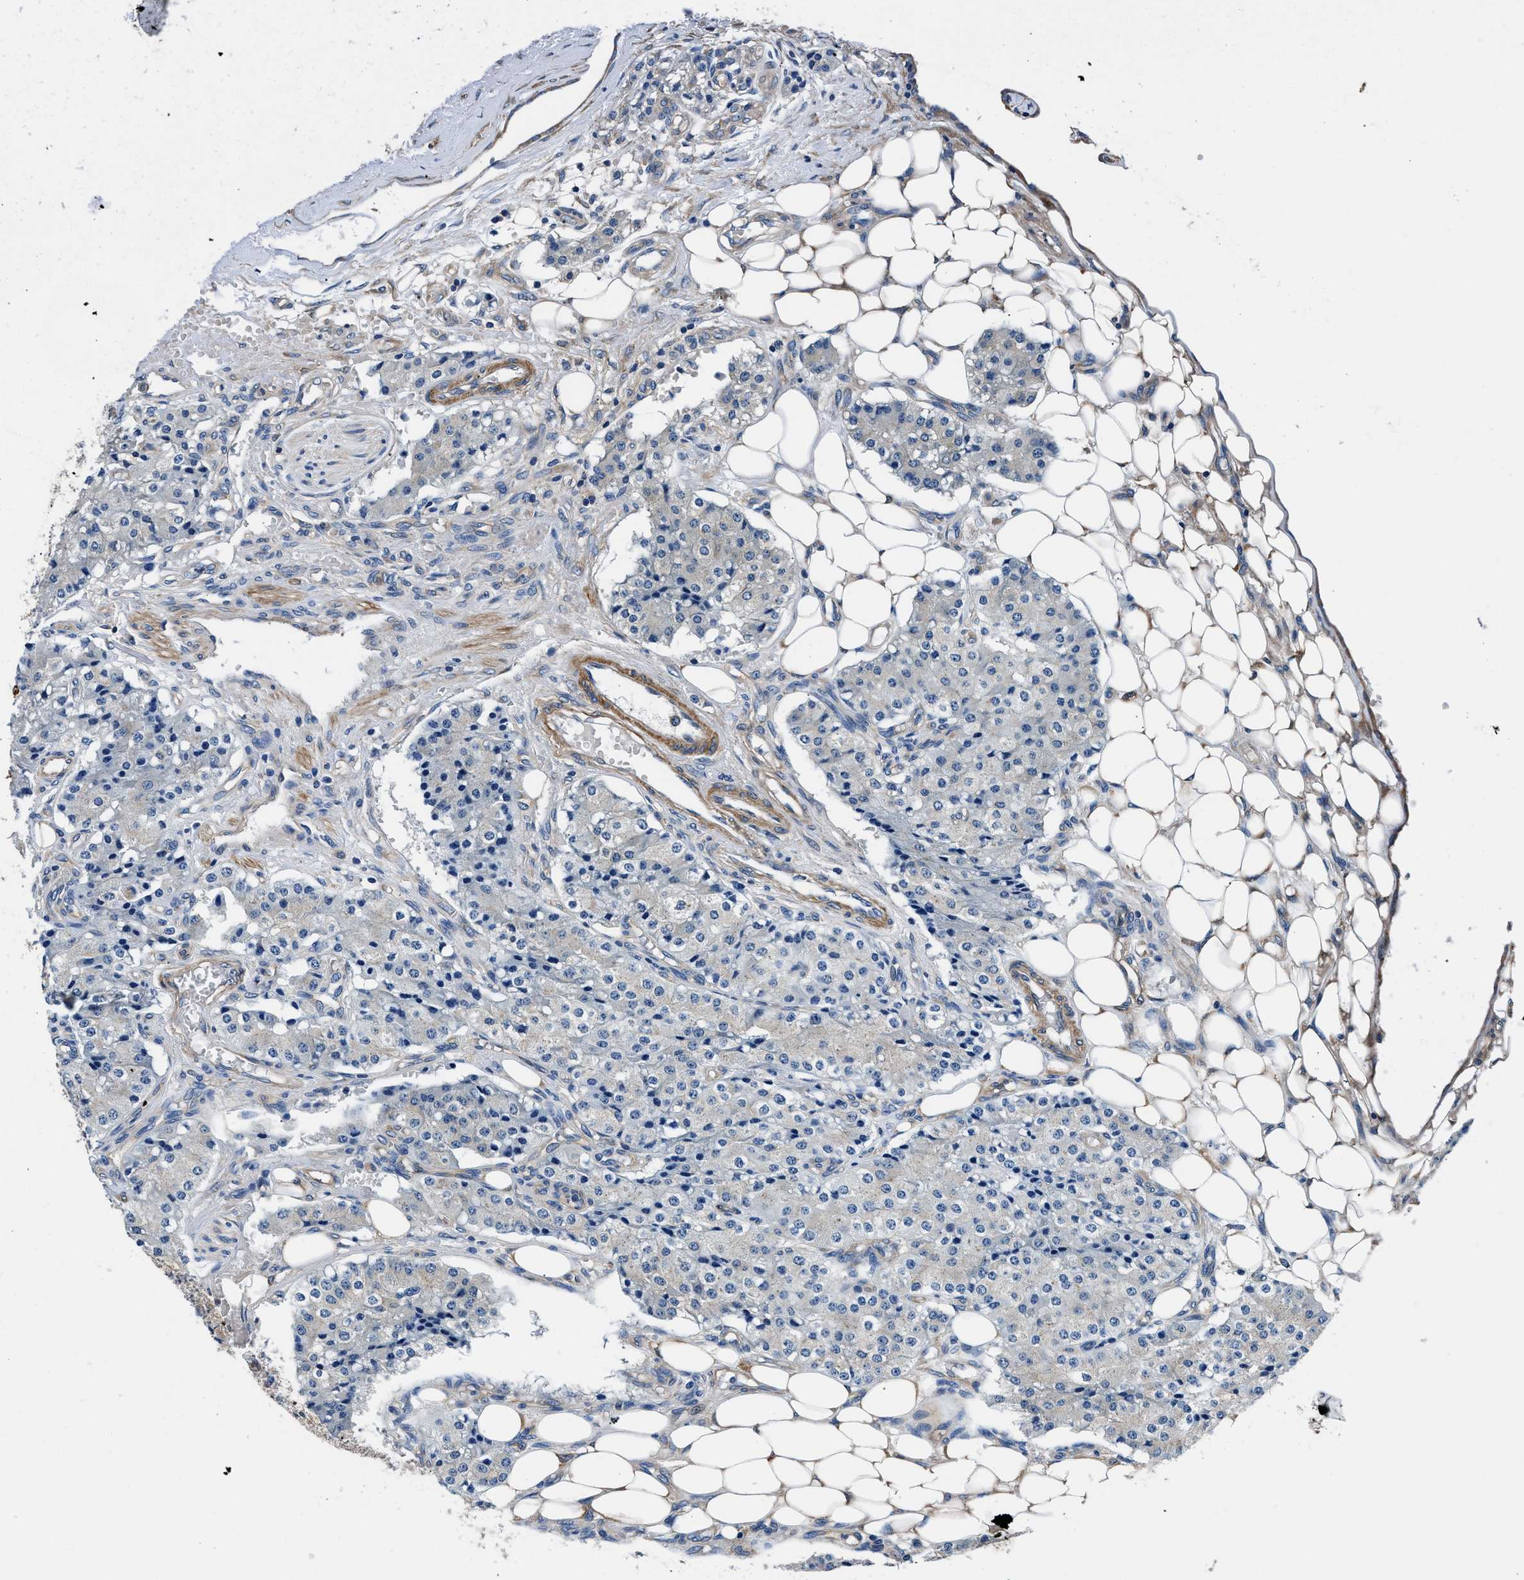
{"staining": {"intensity": "negative", "quantity": "none", "location": "none"}, "tissue": "carcinoid", "cell_type": "Tumor cells", "image_type": "cancer", "snomed": [{"axis": "morphology", "description": "Carcinoid, malignant, NOS"}, {"axis": "topography", "description": "Colon"}], "caption": "There is no significant staining in tumor cells of carcinoid.", "gene": "NEU1", "patient": {"sex": "female", "age": 52}}